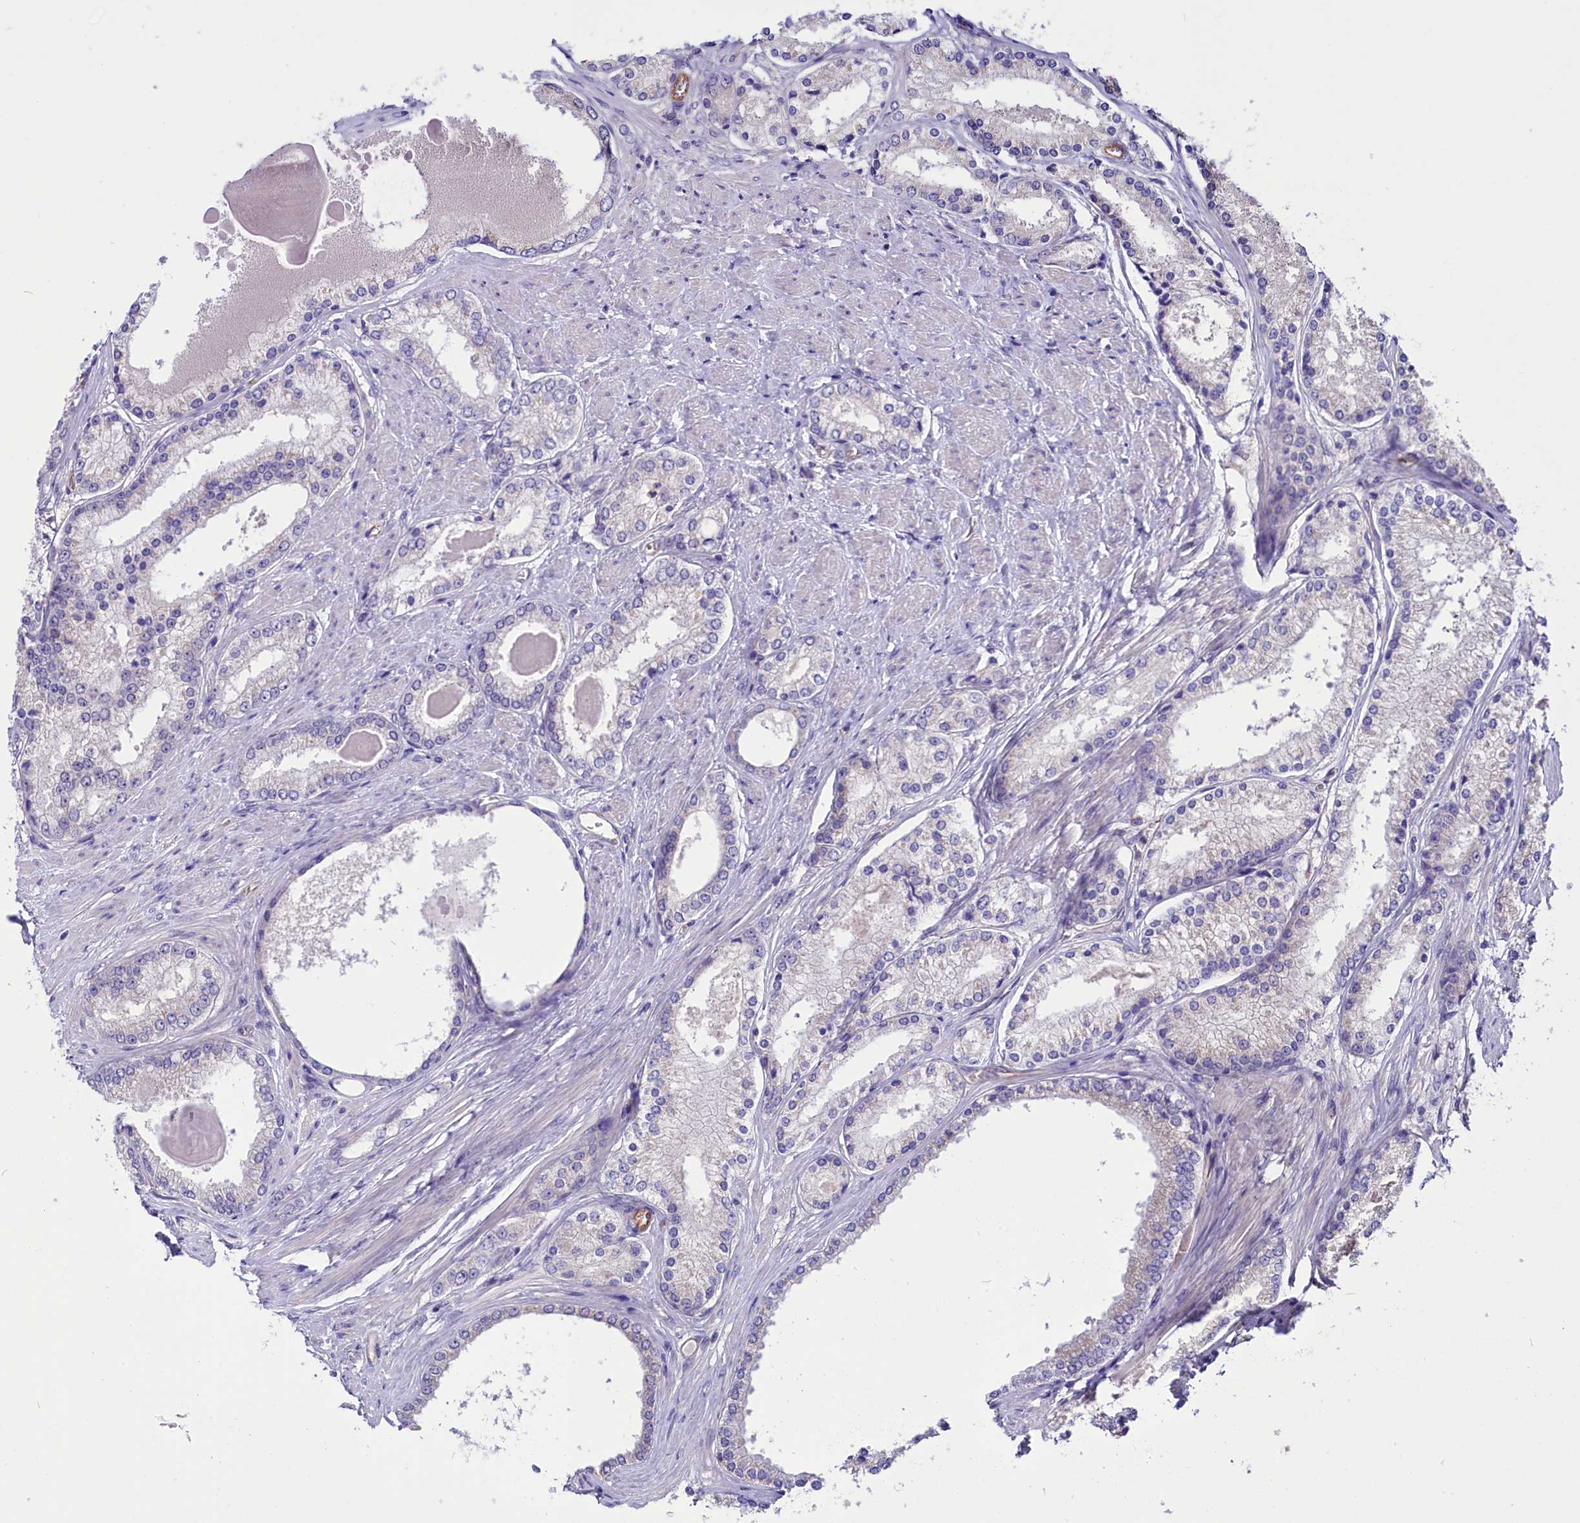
{"staining": {"intensity": "negative", "quantity": "none", "location": "none"}, "tissue": "prostate cancer", "cell_type": "Tumor cells", "image_type": "cancer", "snomed": [{"axis": "morphology", "description": "Adenocarcinoma, Low grade"}, {"axis": "topography", "description": "Prostate"}], "caption": "Micrograph shows no protein staining in tumor cells of prostate cancer (adenocarcinoma (low-grade)) tissue.", "gene": "PDILT", "patient": {"sex": "male", "age": 68}}